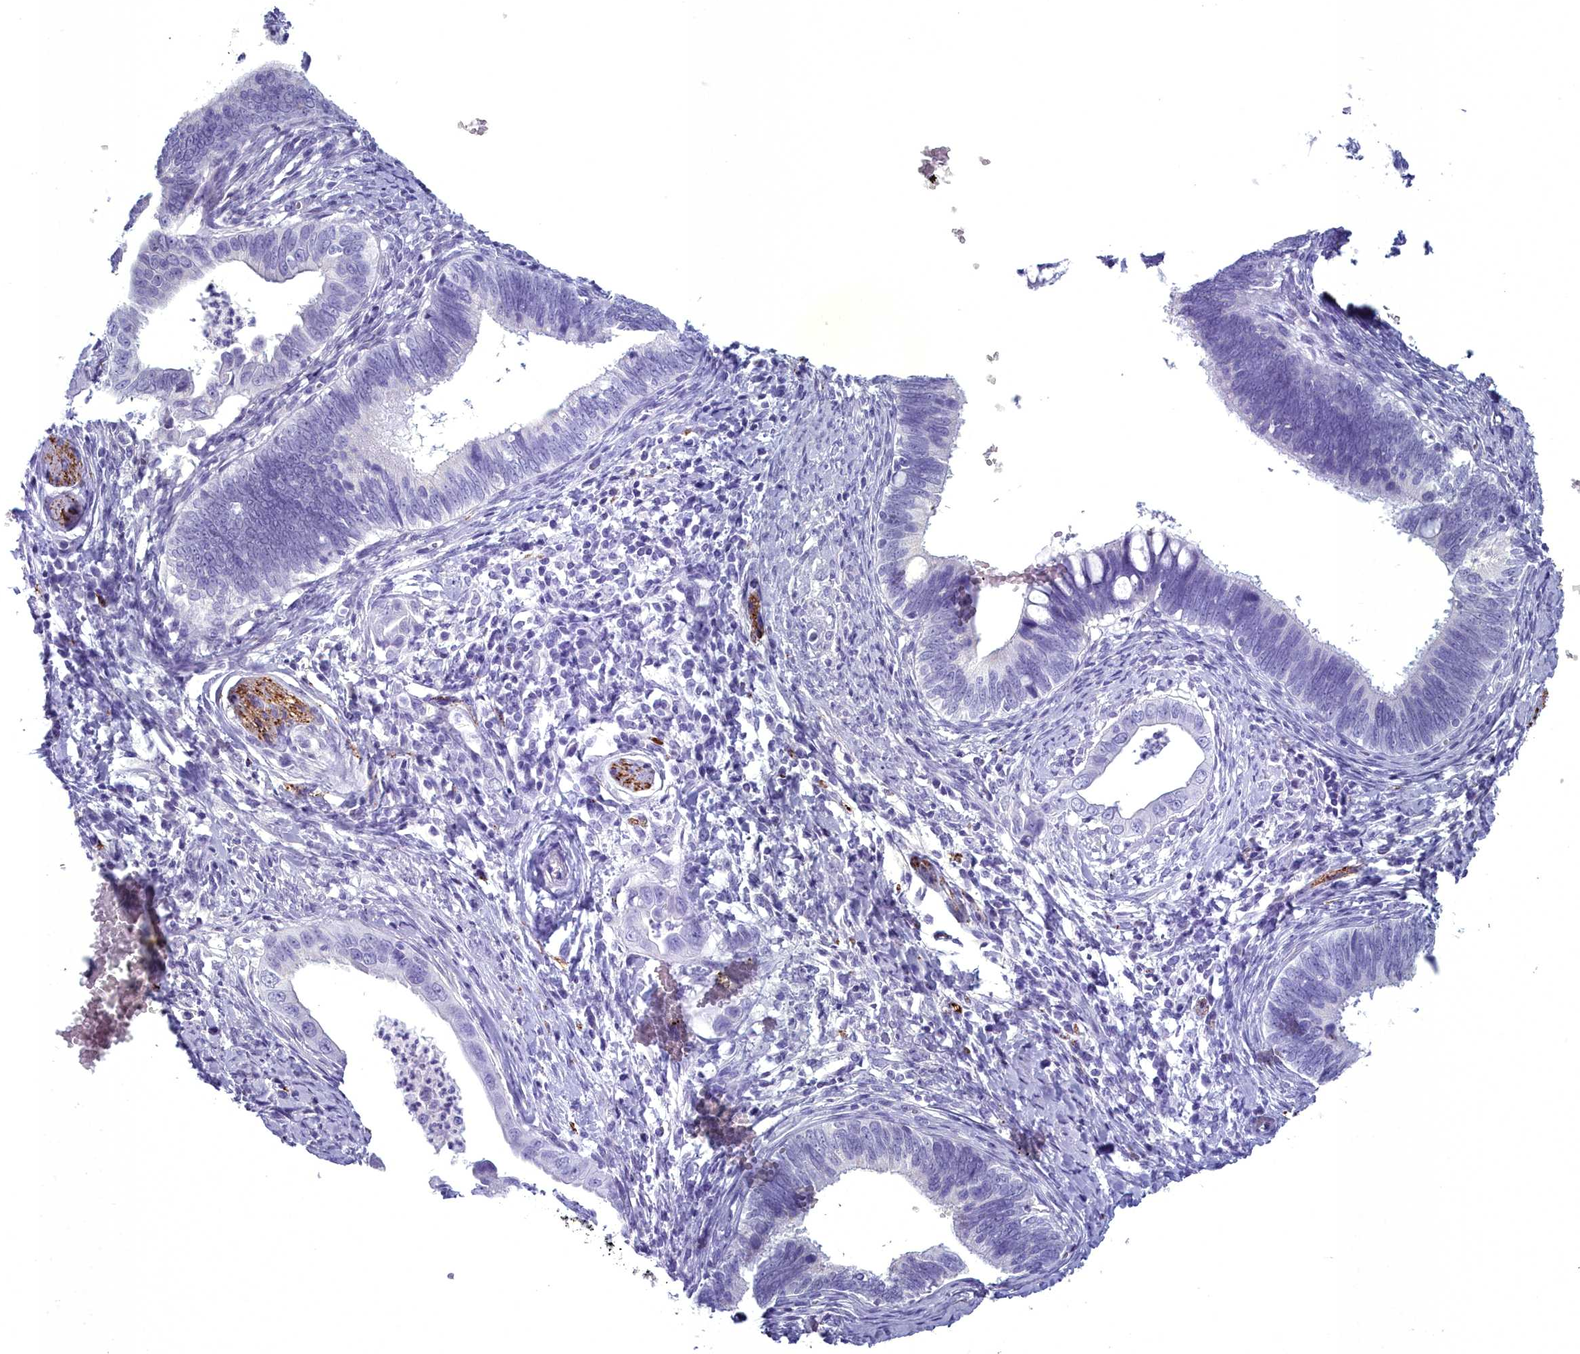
{"staining": {"intensity": "negative", "quantity": "none", "location": "none"}, "tissue": "cervical cancer", "cell_type": "Tumor cells", "image_type": "cancer", "snomed": [{"axis": "morphology", "description": "Adenocarcinoma, NOS"}, {"axis": "topography", "description": "Cervix"}], "caption": "Immunohistochemistry of human adenocarcinoma (cervical) exhibits no positivity in tumor cells. Nuclei are stained in blue.", "gene": "MAP6", "patient": {"sex": "female", "age": 42}}